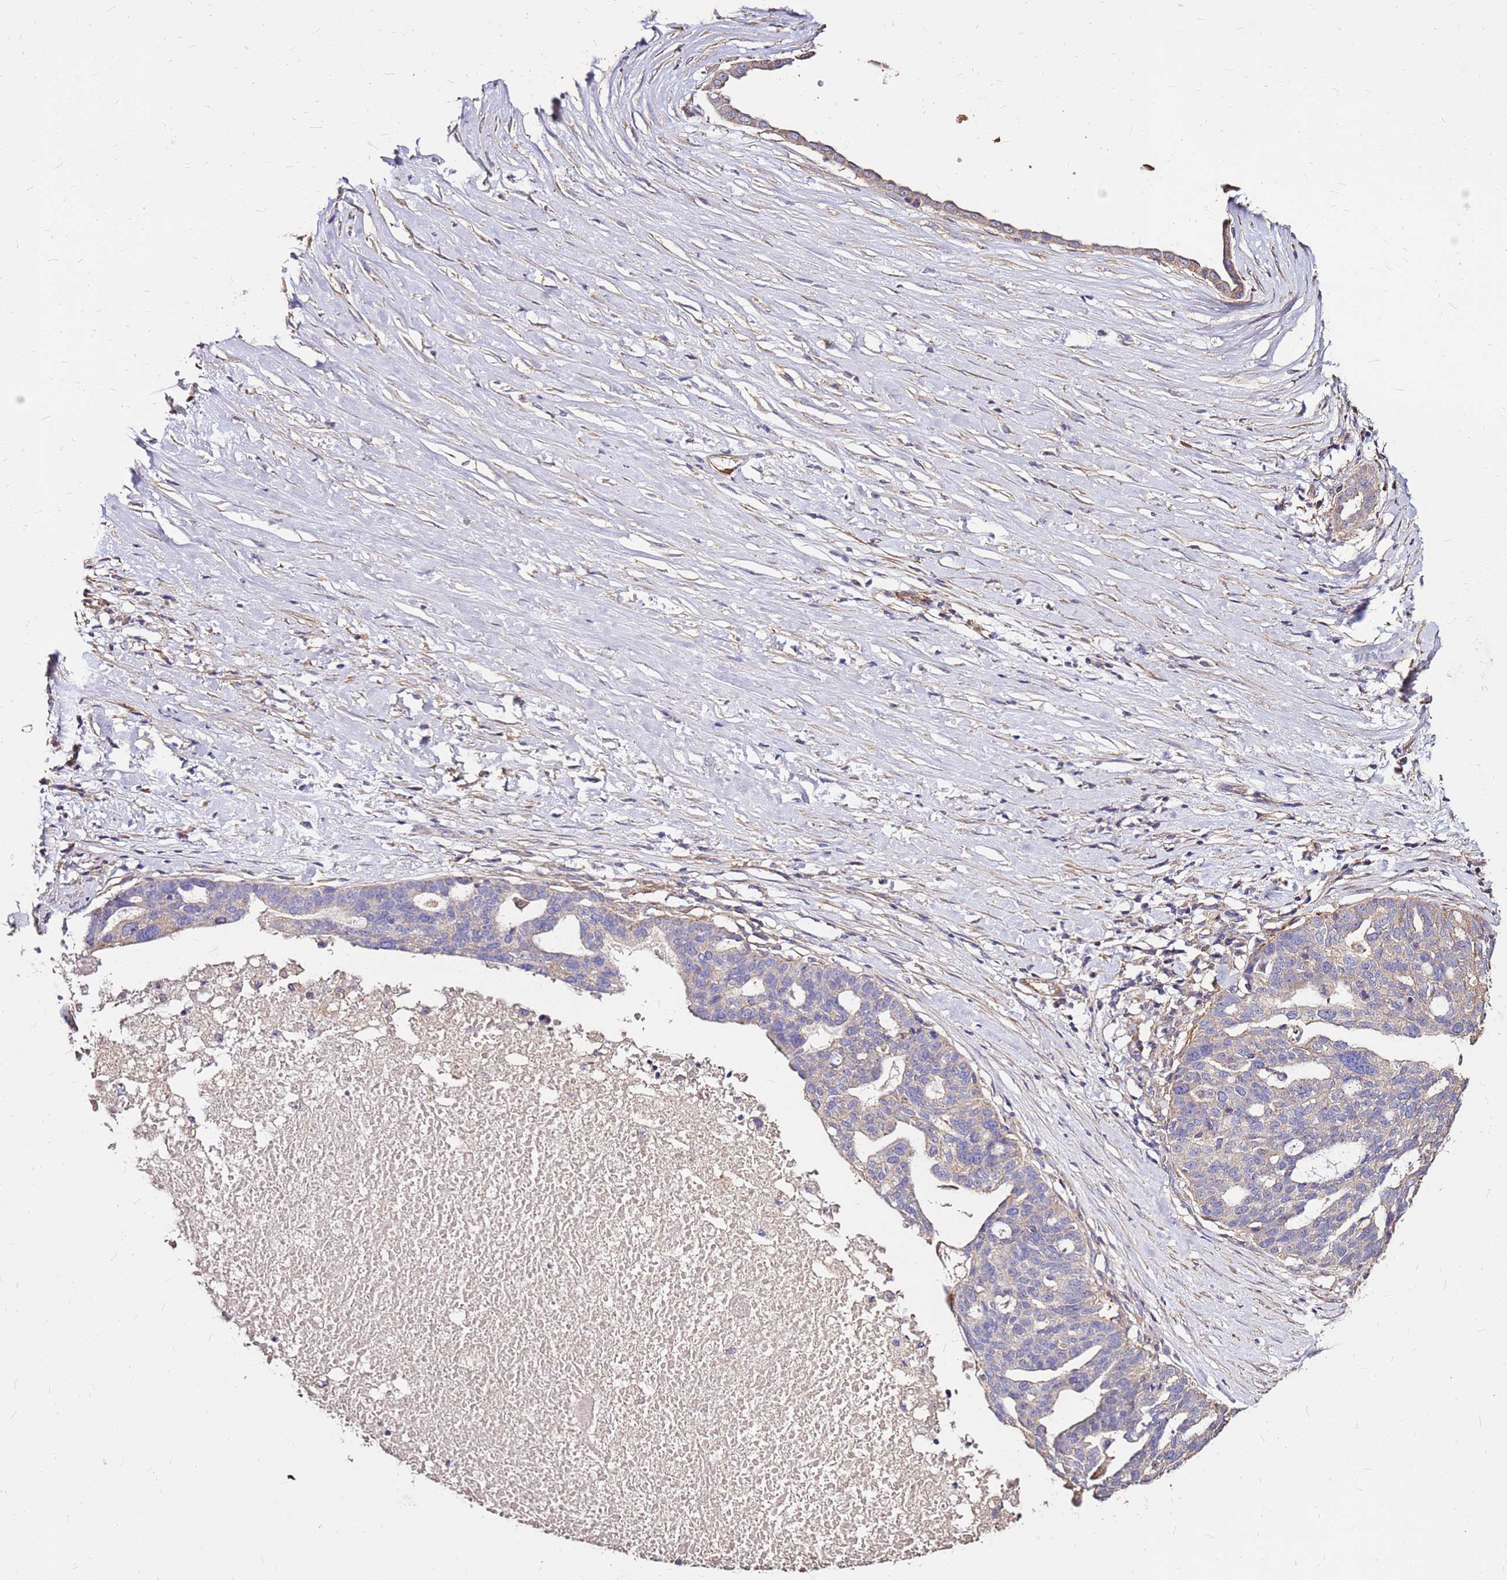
{"staining": {"intensity": "weak", "quantity": "<25%", "location": "cytoplasmic/membranous"}, "tissue": "ovarian cancer", "cell_type": "Tumor cells", "image_type": "cancer", "snomed": [{"axis": "morphology", "description": "Cystadenocarcinoma, serous, NOS"}, {"axis": "topography", "description": "Ovary"}], "caption": "A high-resolution image shows immunohistochemistry staining of serous cystadenocarcinoma (ovarian), which exhibits no significant staining in tumor cells. (IHC, brightfield microscopy, high magnification).", "gene": "EXD3", "patient": {"sex": "female", "age": 59}}